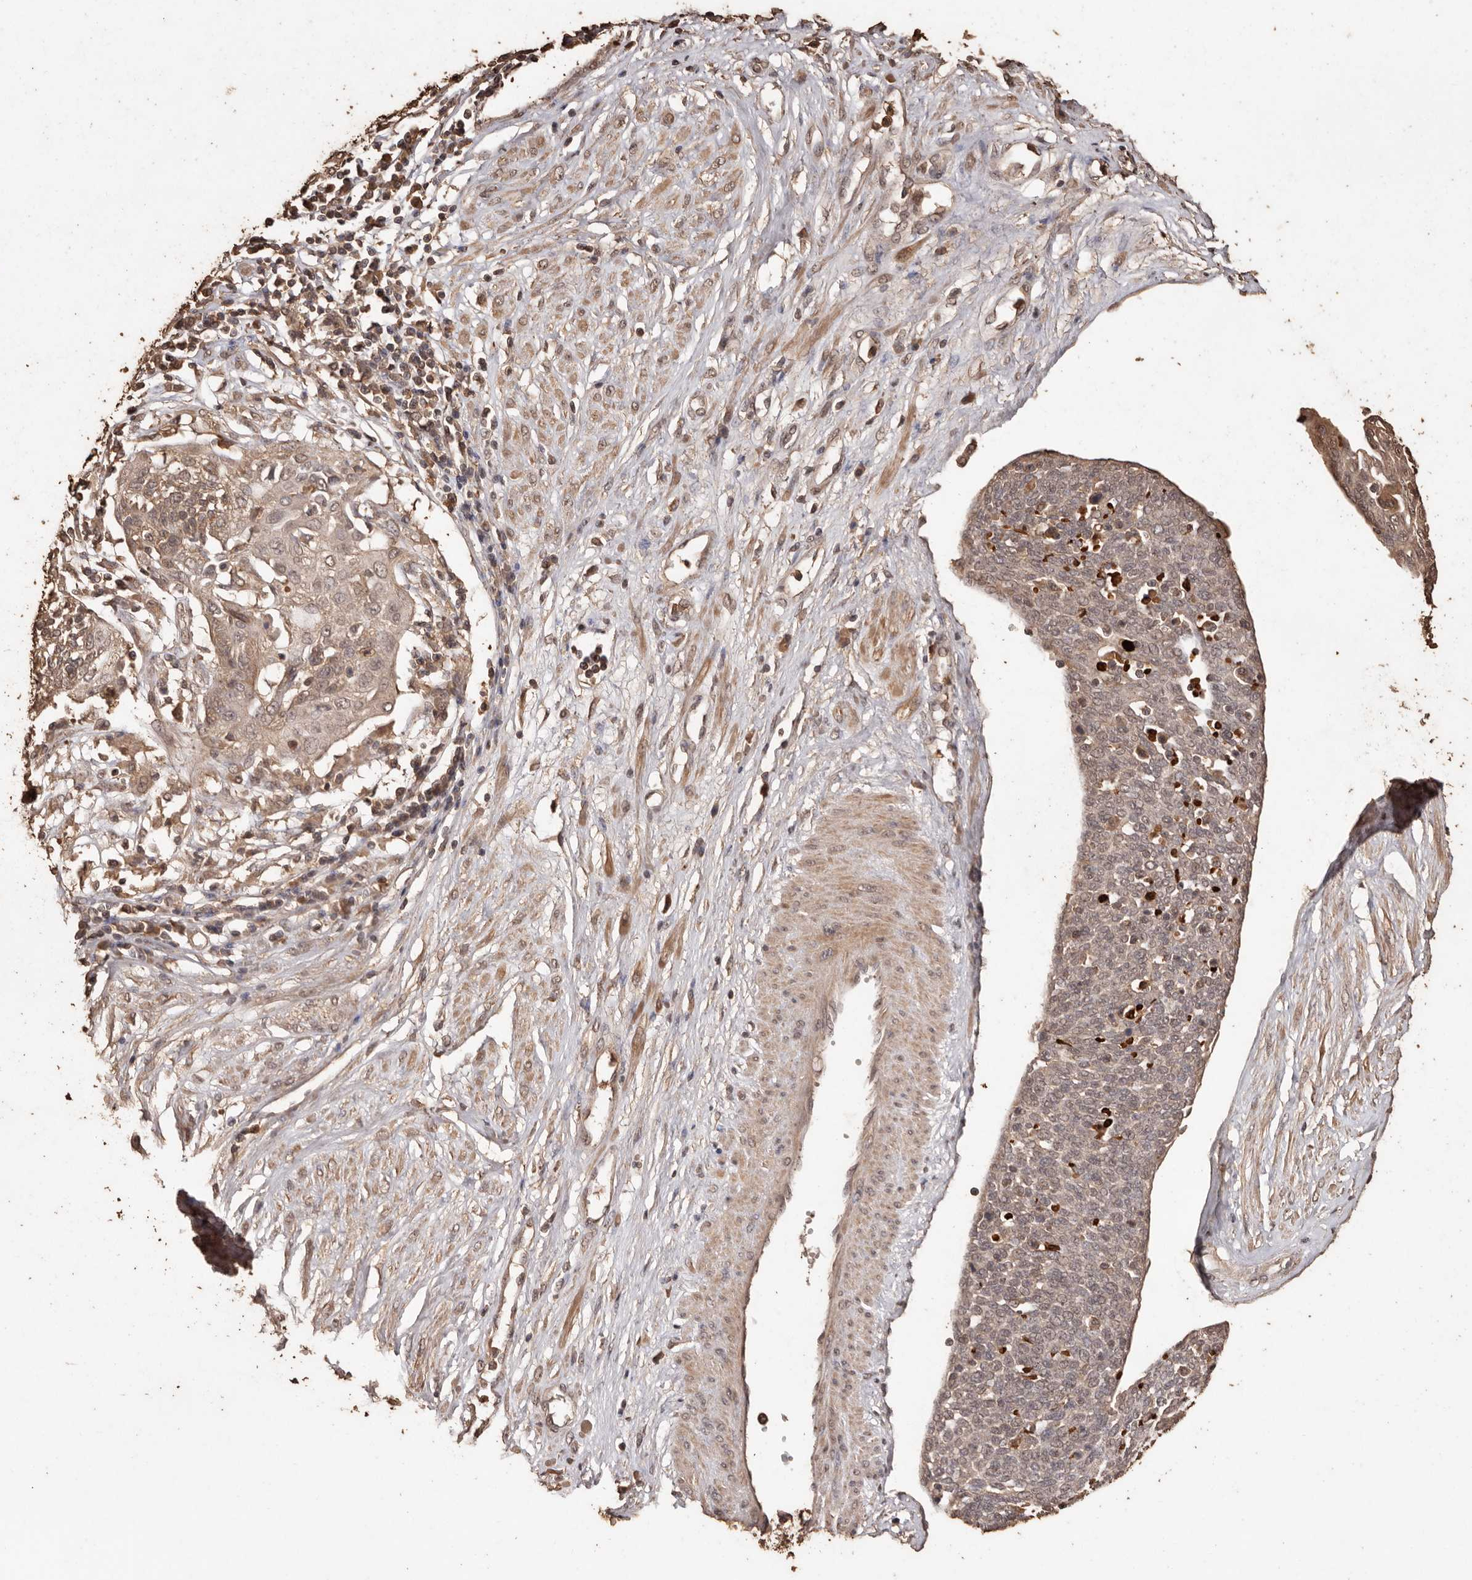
{"staining": {"intensity": "weak", "quantity": ">75%", "location": "cytoplasmic/membranous,nuclear"}, "tissue": "cervical cancer", "cell_type": "Tumor cells", "image_type": "cancer", "snomed": [{"axis": "morphology", "description": "Squamous cell carcinoma, NOS"}, {"axis": "topography", "description": "Cervix"}], "caption": "Protein expression analysis of human squamous cell carcinoma (cervical) reveals weak cytoplasmic/membranous and nuclear expression in about >75% of tumor cells.", "gene": "PKDCC", "patient": {"sex": "female", "age": 34}}